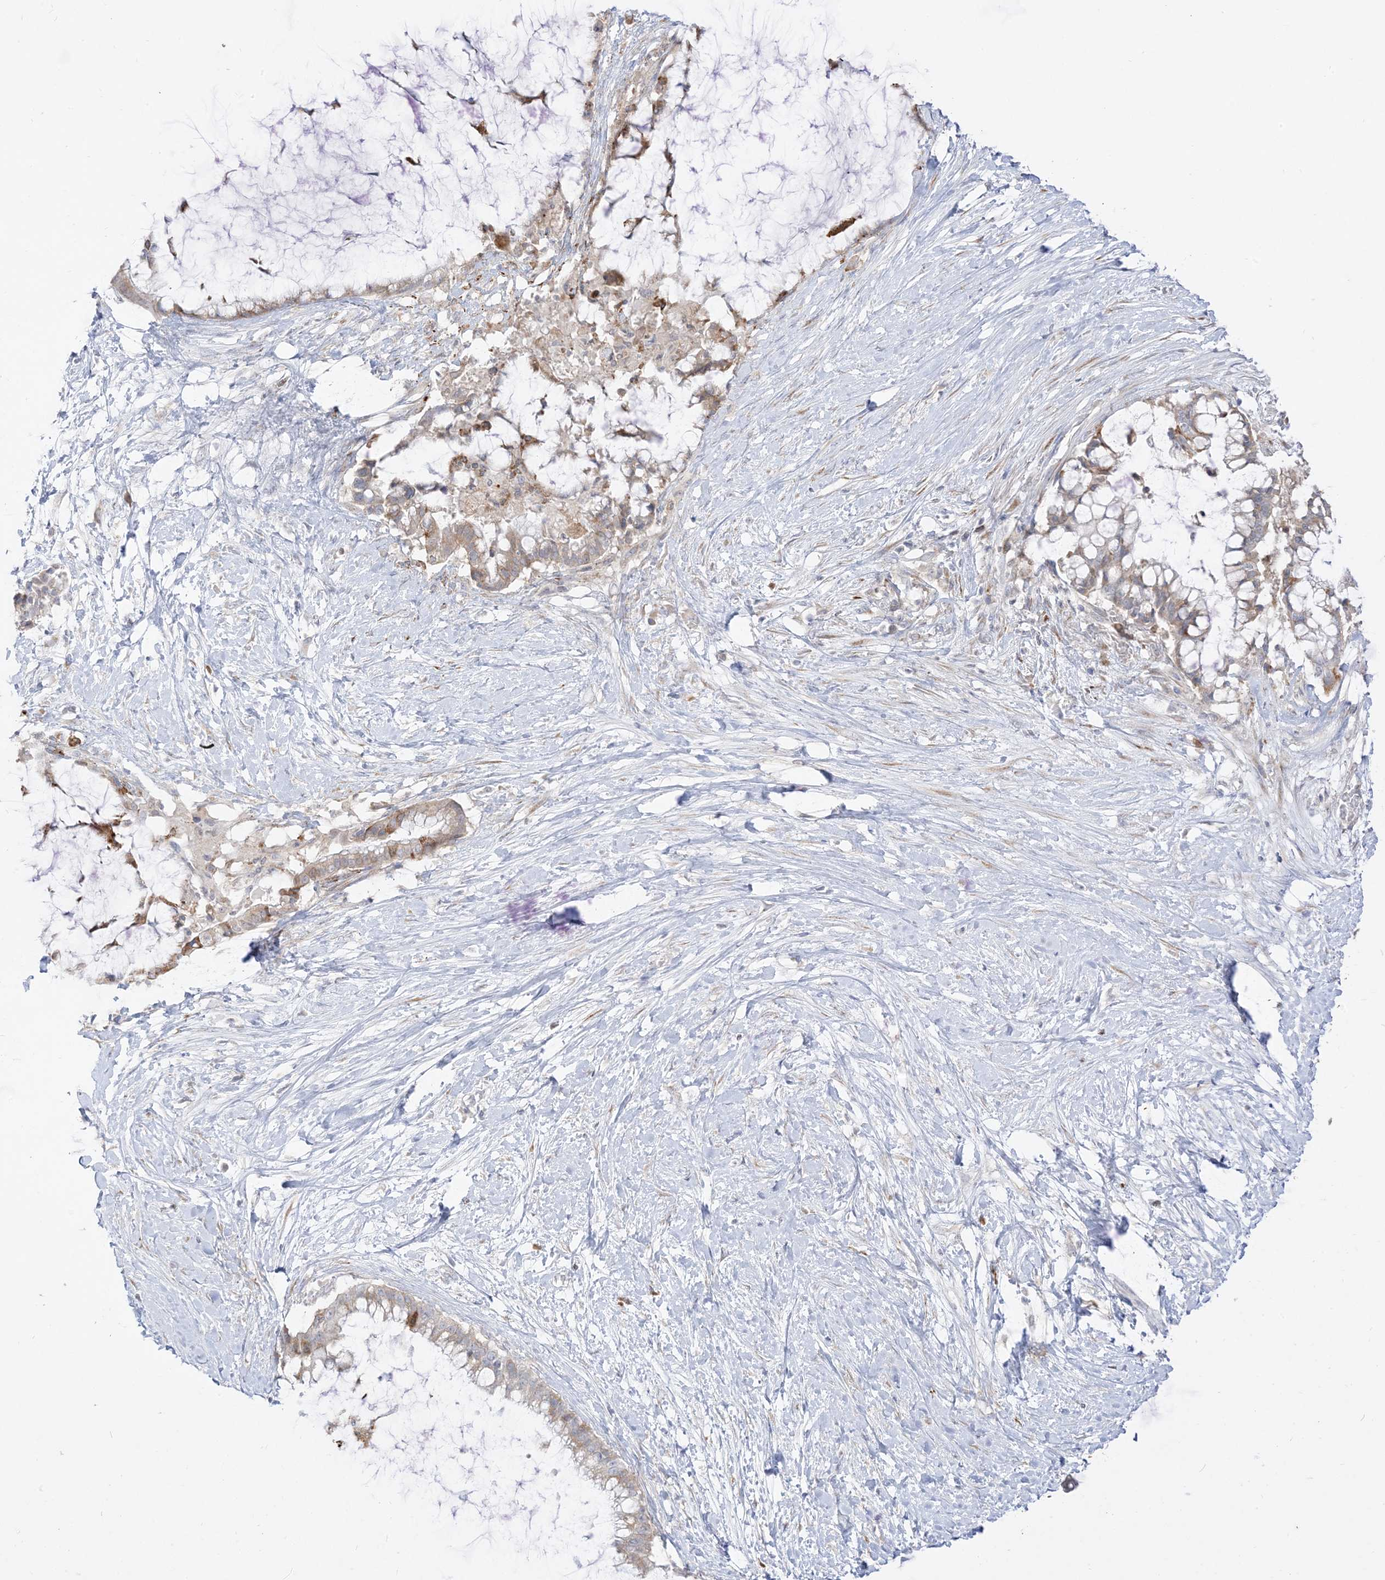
{"staining": {"intensity": "weak", "quantity": "<25%", "location": "cytoplasmic/membranous"}, "tissue": "pancreatic cancer", "cell_type": "Tumor cells", "image_type": "cancer", "snomed": [{"axis": "morphology", "description": "Adenocarcinoma, NOS"}, {"axis": "topography", "description": "Pancreas"}], "caption": "This is an immunohistochemistry image of human pancreatic cancer. There is no positivity in tumor cells.", "gene": "LOXL3", "patient": {"sex": "male", "age": 41}}